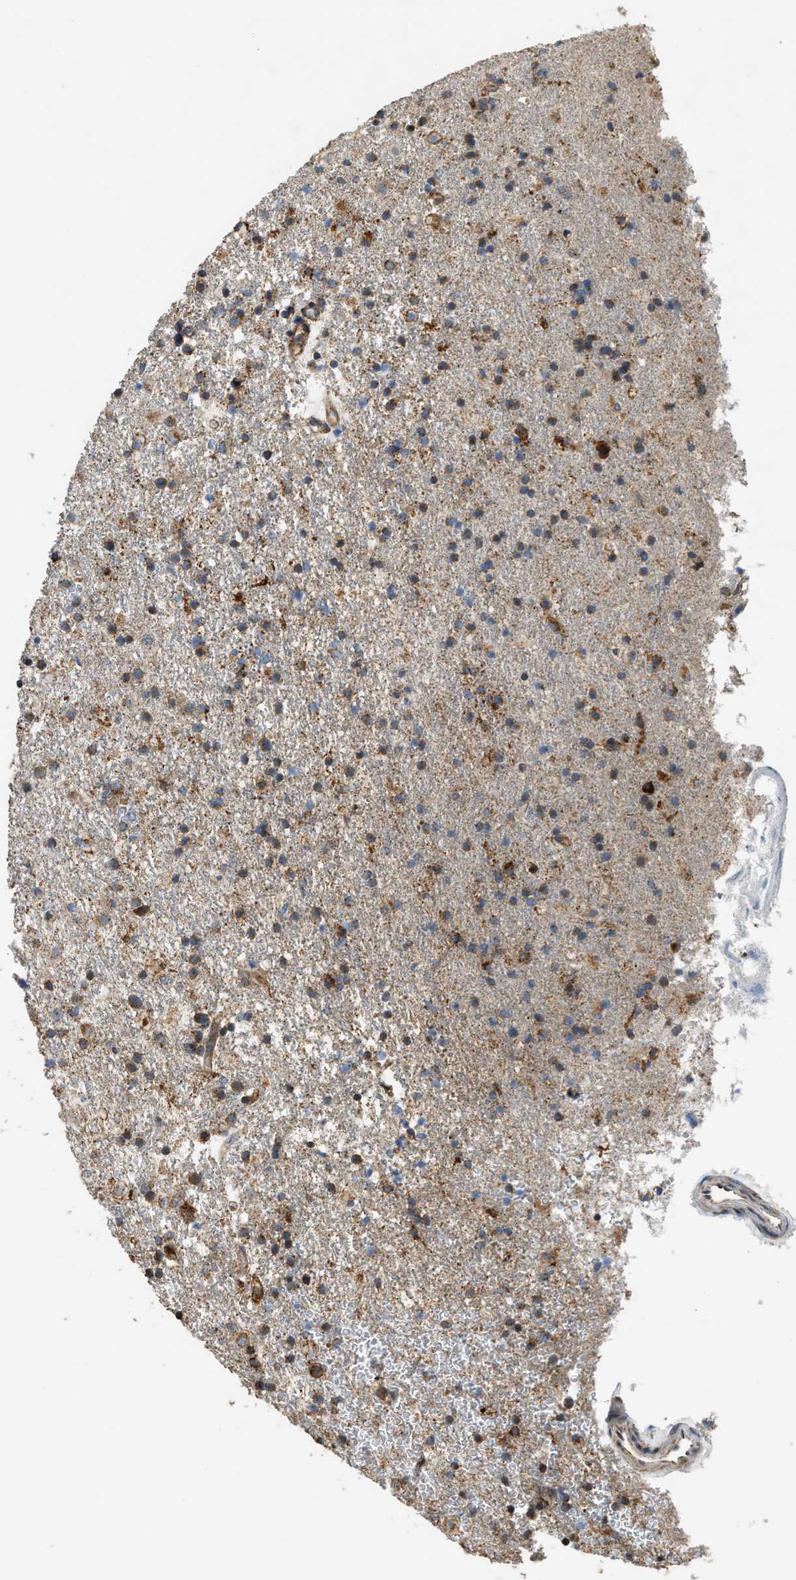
{"staining": {"intensity": "moderate", "quantity": ">75%", "location": "cytoplasmic/membranous"}, "tissue": "glioma", "cell_type": "Tumor cells", "image_type": "cancer", "snomed": [{"axis": "morphology", "description": "Glioma, malignant, Low grade"}, {"axis": "topography", "description": "Brain"}], "caption": "A brown stain labels moderate cytoplasmic/membranous positivity of a protein in human malignant glioma (low-grade) tumor cells.", "gene": "TMEM150A", "patient": {"sex": "male", "age": 65}}